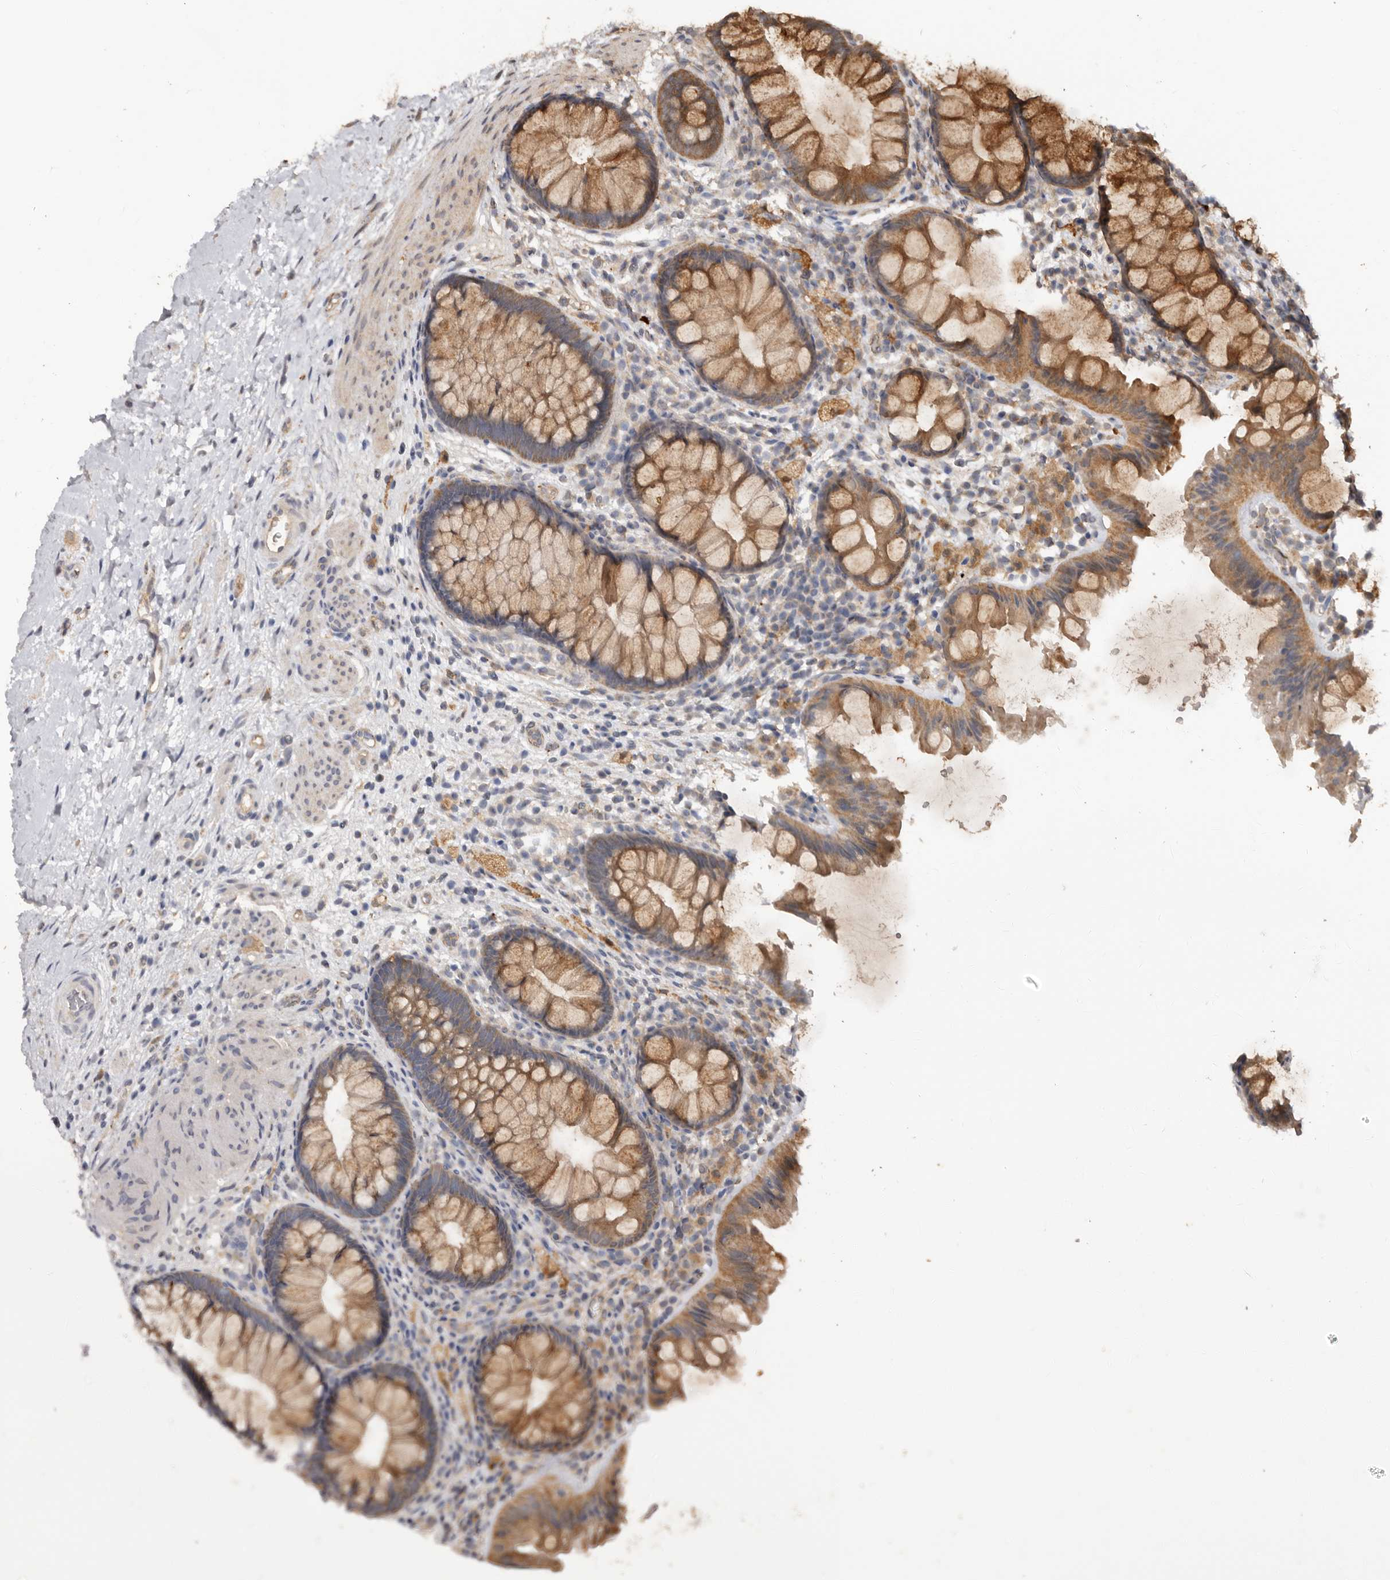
{"staining": {"intensity": "moderate", "quantity": "25%-75%", "location": "cytoplasmic/membranous"}, "tissue": "colon", "cell_type": "Endothelial cells", "image_type": "normal", "snomed": [{"axis": "morphology", "description": "Normal tissue, NOS"}, {"axis": "topography", "description": "Colon"}], "caption": "Protein expression by IHC reveals moderate cytoplasmic/membranous staining in about 25%-75% of endothelial cells in normal colon. The protein is stained brown, and the nuclei are stained in blue (DAB (3,3'-diaminobenzidine) IHC with brightfield microscopy, high magnification).", "gene": "RSPO2", "patient": {"sex": "female", "age": 62}}